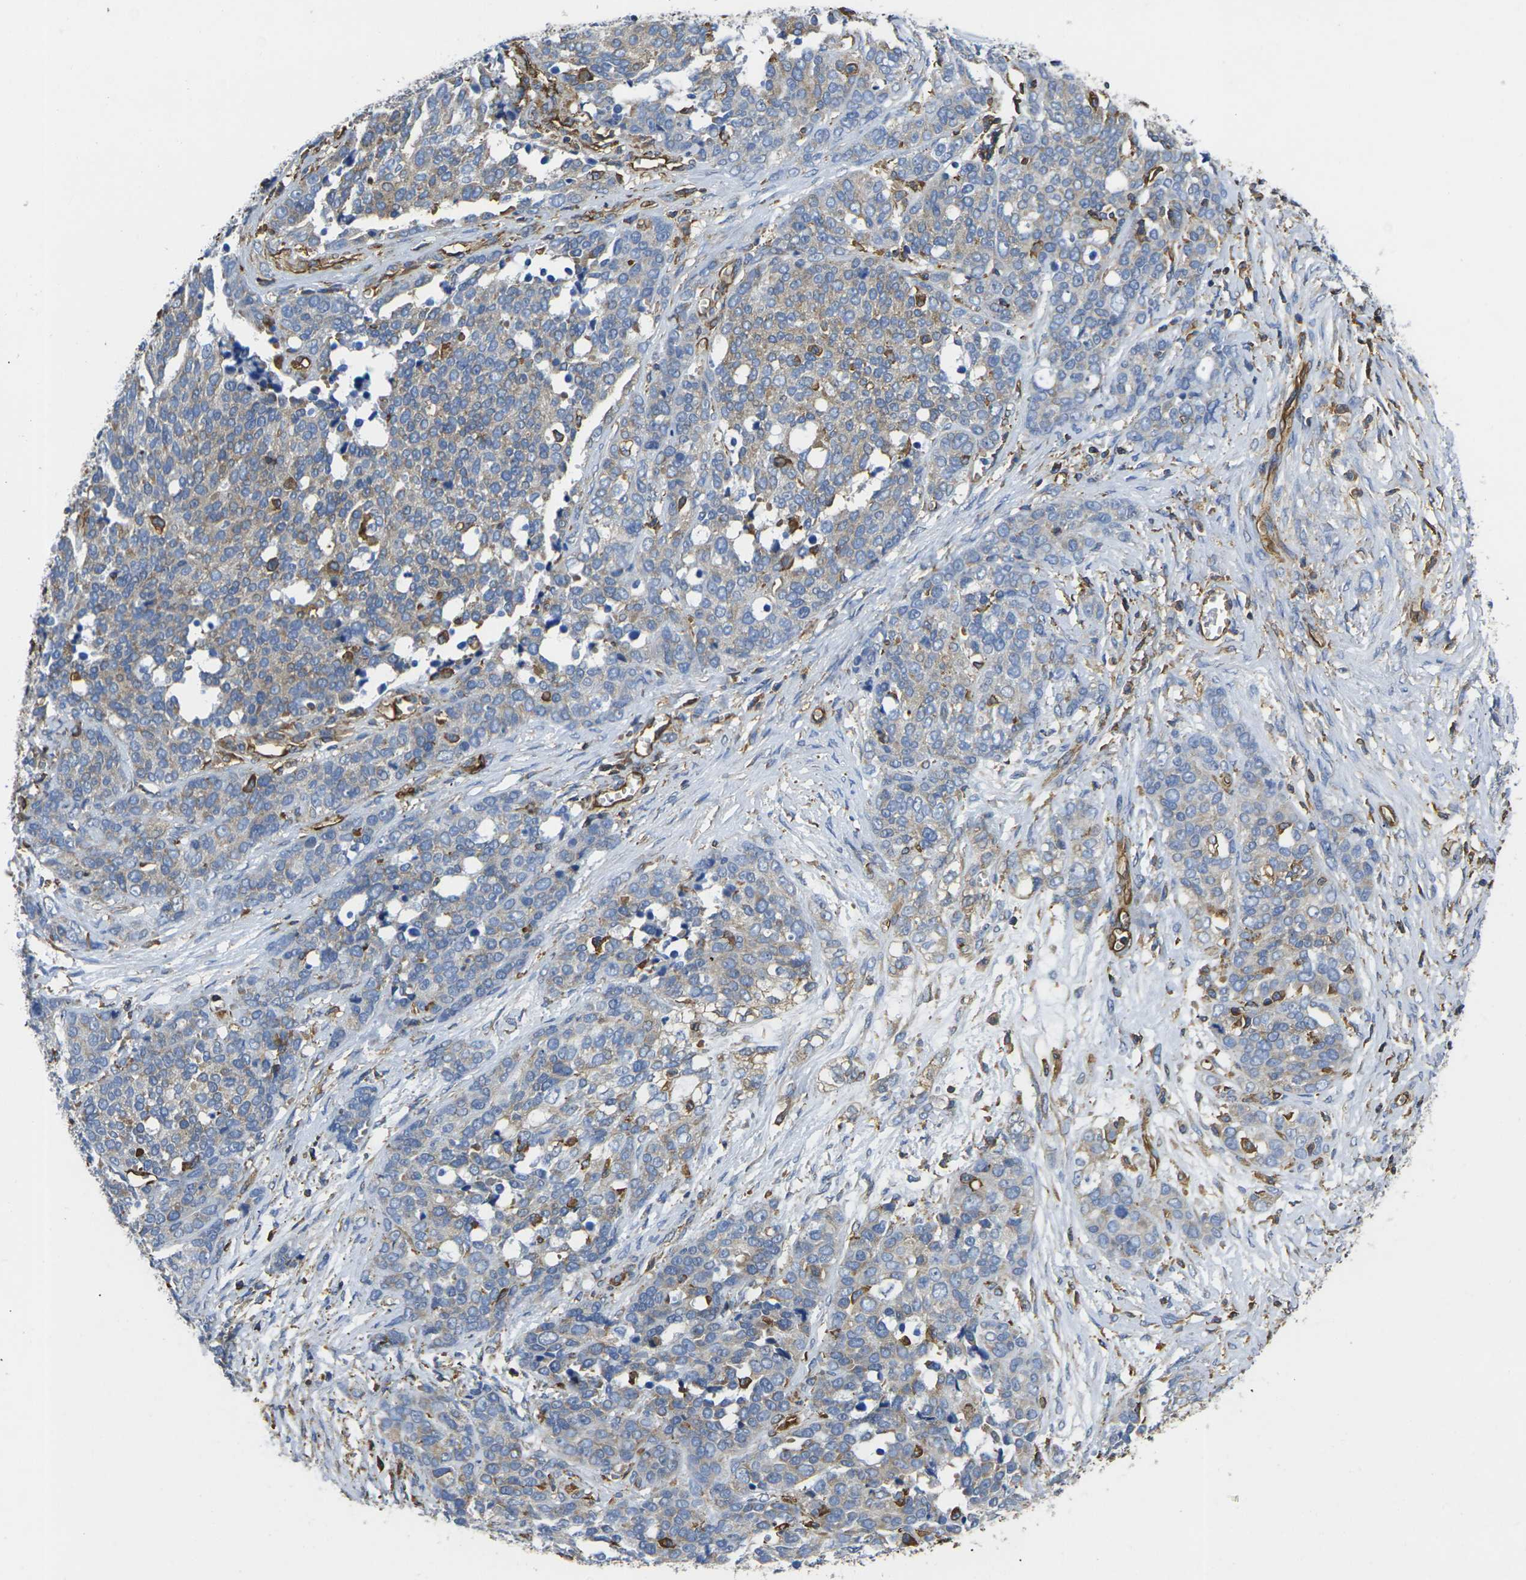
{"staining": {"intensity": "moderate", "quantity": "<25%", "location": "cytoplasmic/membranous"}, "tissue": "ovarian cancer", "cell_type": "Tumor cells", "image_type": "cancer", "snomed": [{"axis": "morphology", "description": "Cystadenocarcinoma, serous, NOS"}, {"axis": "topography", "description": "Ovary"}], "caption": "Immunohistochemical staining of serous cystadenocarcinoma (ovarian) exhibits low levels of moderate cytoplasmic/membranous protein staining in approximately <25% of tumor cells.", "gene": "FAM110D", "patient": {"sex": "female", "age": 44}}